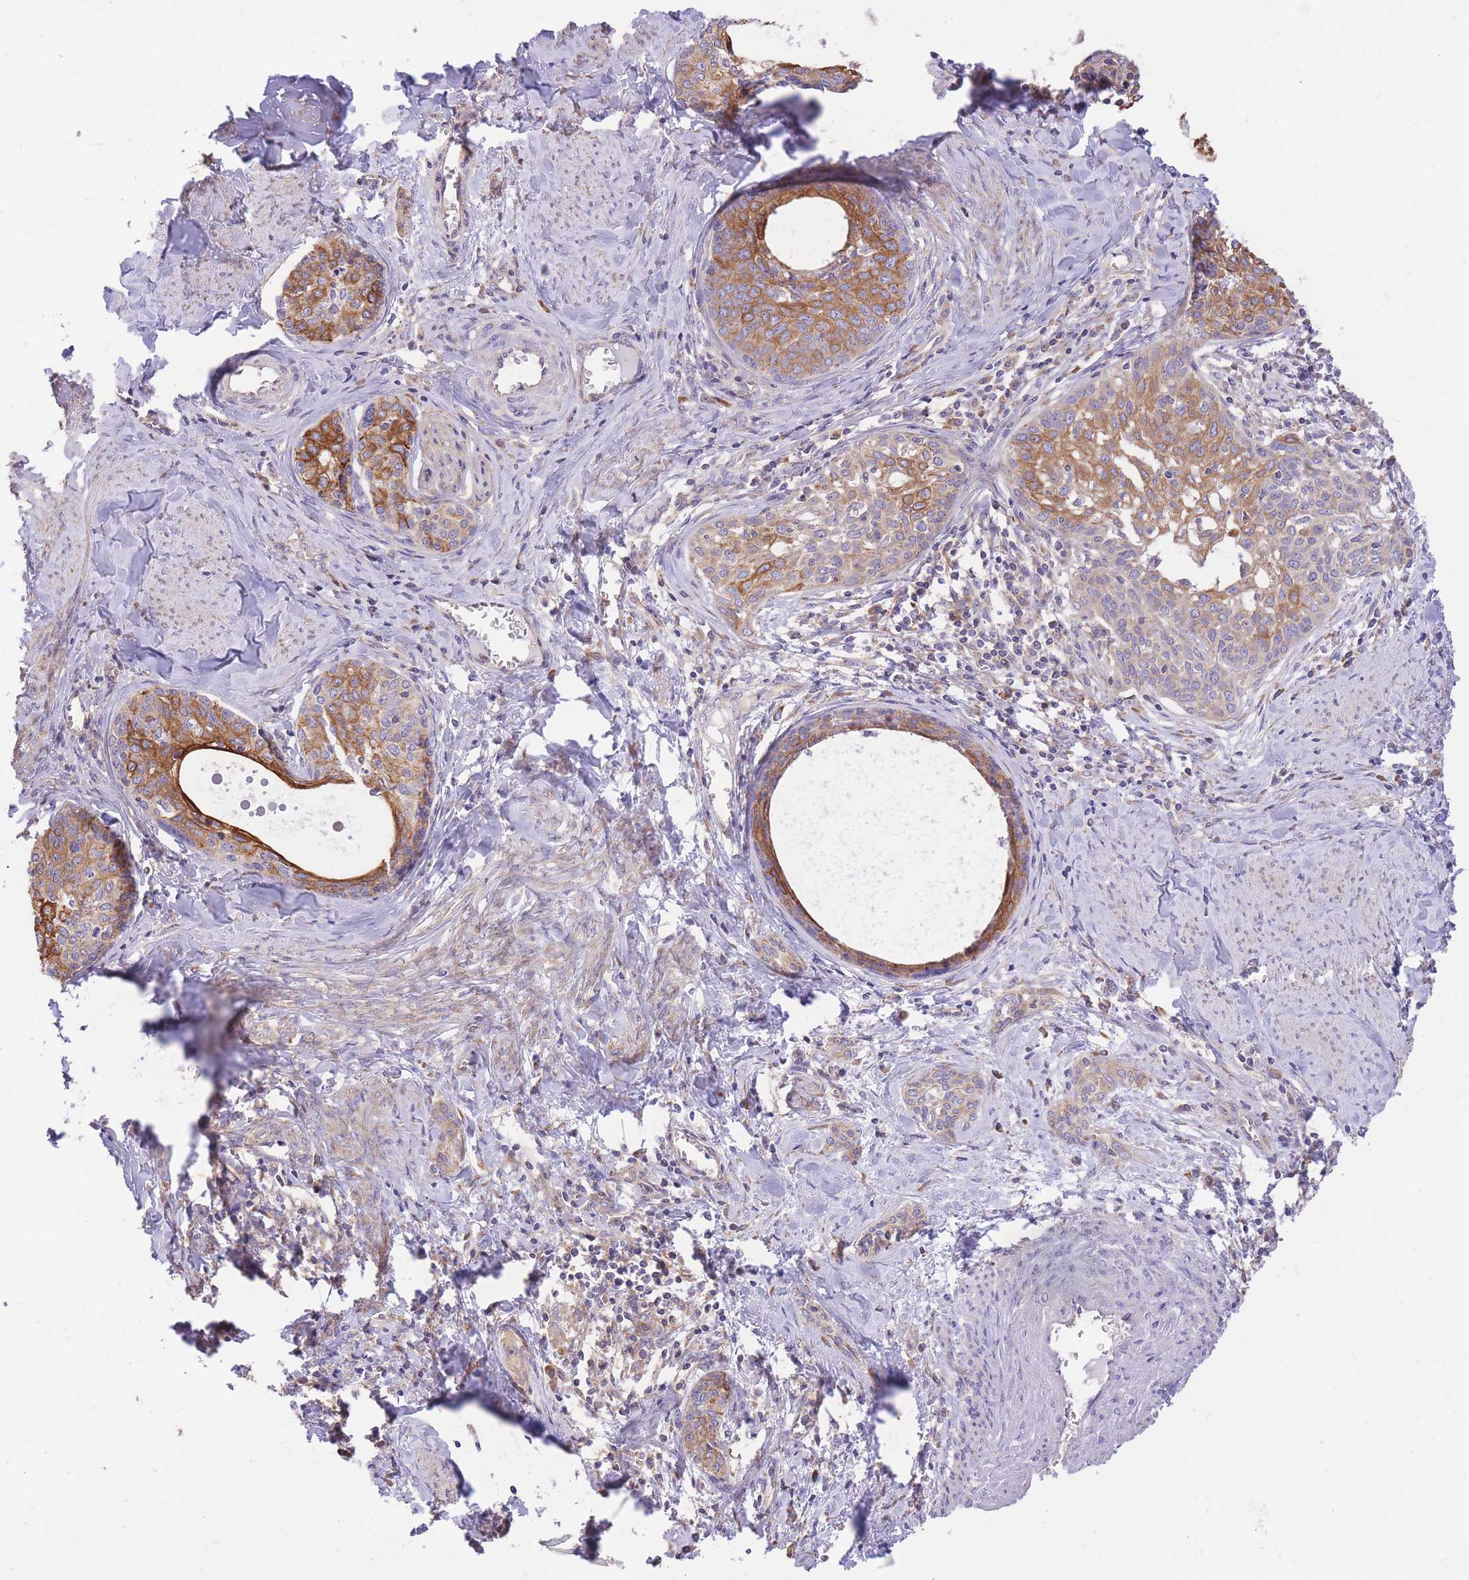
{"staining": {"intensity": "moderate", "quantity": ">75%", "location": "cytoplasmic/membranous"}, "tissue": "cervical cancer", "cell_type": "Tumor cells", "image_type": "cancer", "snomed": [{"axis": "morphology", "description": "Squamous cell carcinoma, NOS"}, {"axis": "morphology", "description": "Adenocarcinoma, NOS"}, {"axis": "topography", "description": "Cervix"}], "caption": "Tumor cells demonstrate medium levels of moderate cytoplasmic/membranous staining in approximately >75% of cells in human squamous cell carcinoma (cervical). (Stains: DAB (3,3'-diaminobenzidine) in brown, nuclei in blue, Microscopy: brightfield microscopy at high magnification).", "gene": "GBP7", "patient": {"sex": "female", "age": 52}}